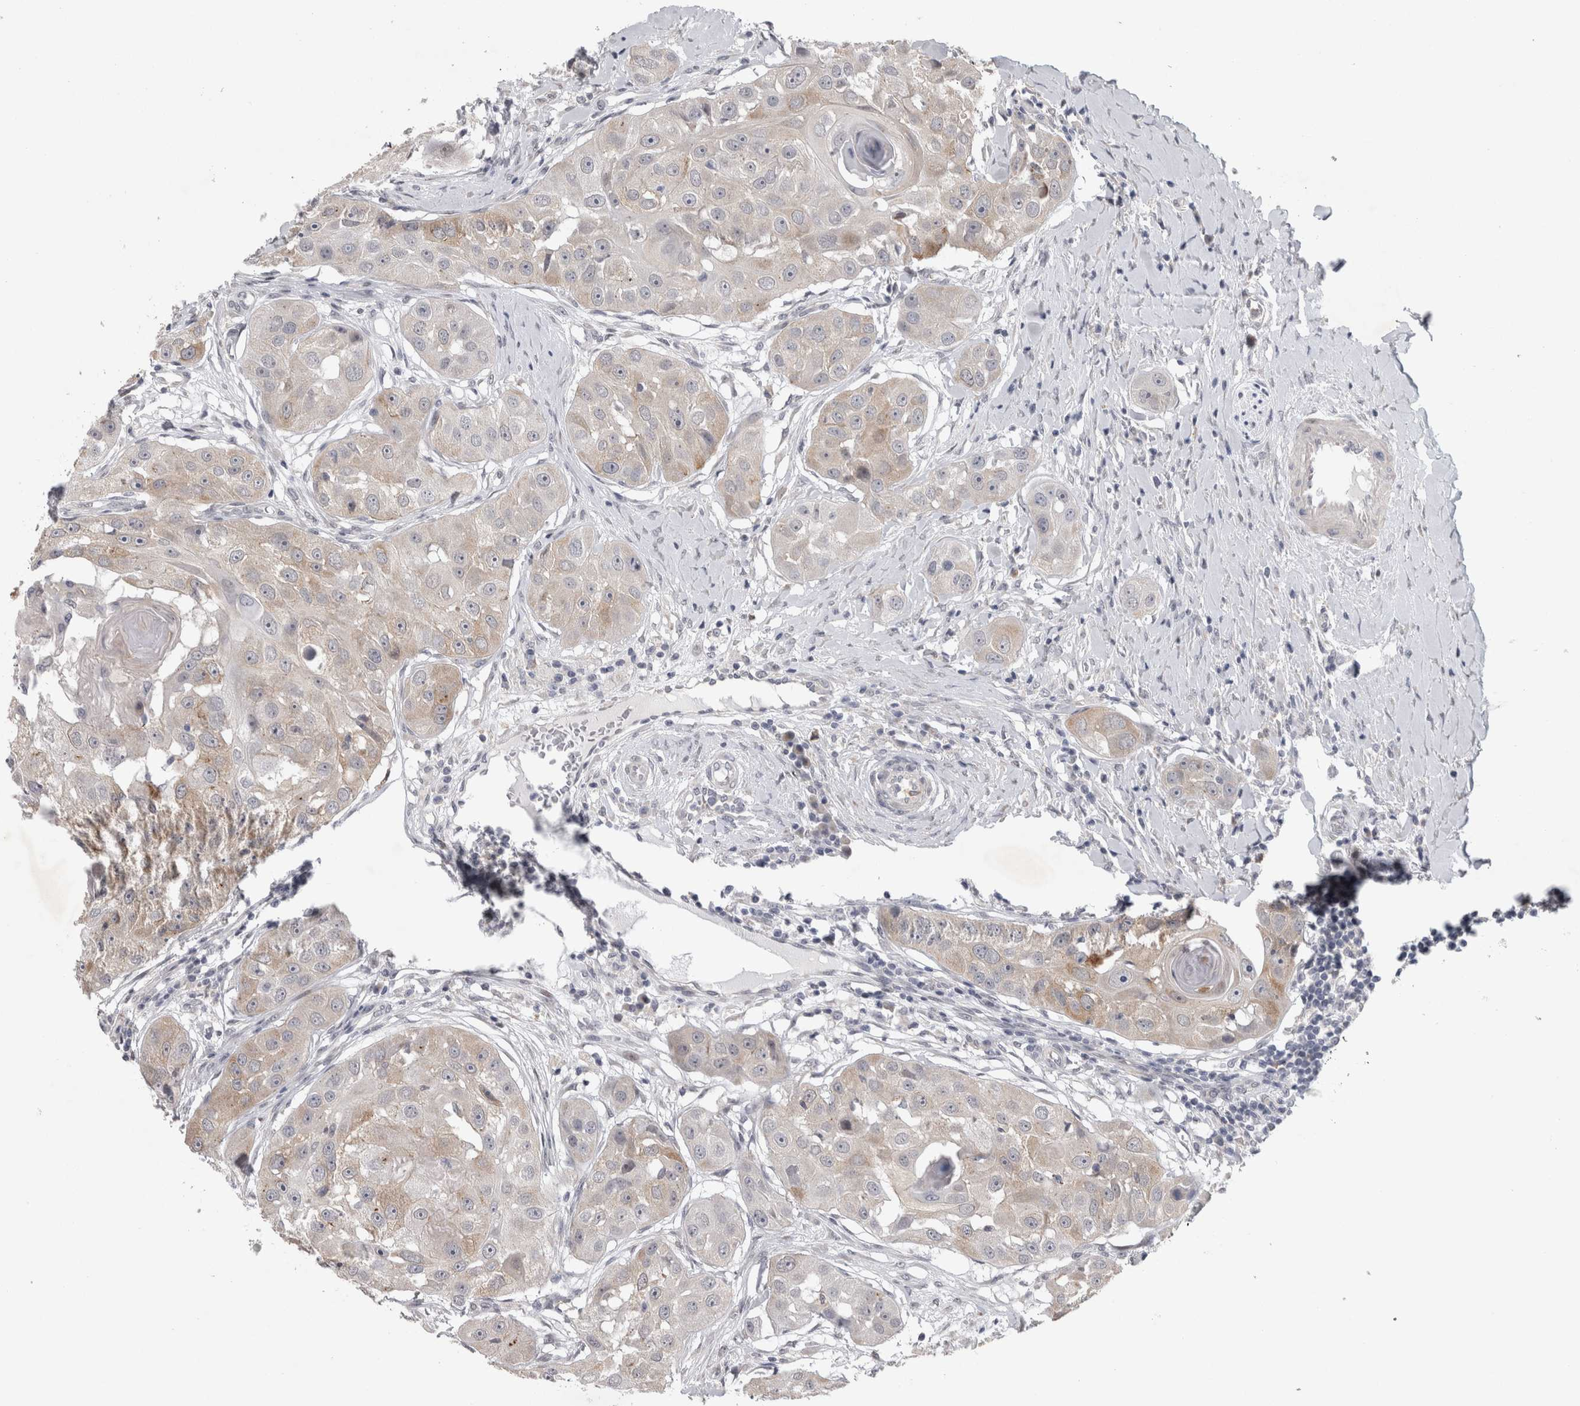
{"staining": {"intensity": "weak", "quantity": "<25%", "location": "cytoplasmic/membranous"}, "tissue": "head and neck cancer", "cell_type": "Tumor cells", "image_type": "cancer", "snomed": [{"axis": "morphology", "description": "Normal tissue, NOS"}, {"axis": "morphology", "description": "Squamous cell carcinoma, NOS"}, {"axis": "topography", "description": "Skeletal muscle"}, {"axis": "topography", "description": "Head-Neck"}], "caption": "The micrograph reveals no staining of tumor cells in head and neck cancer.", "gene": "IFI44", "patient": {"sex": "male", "age": 51}}